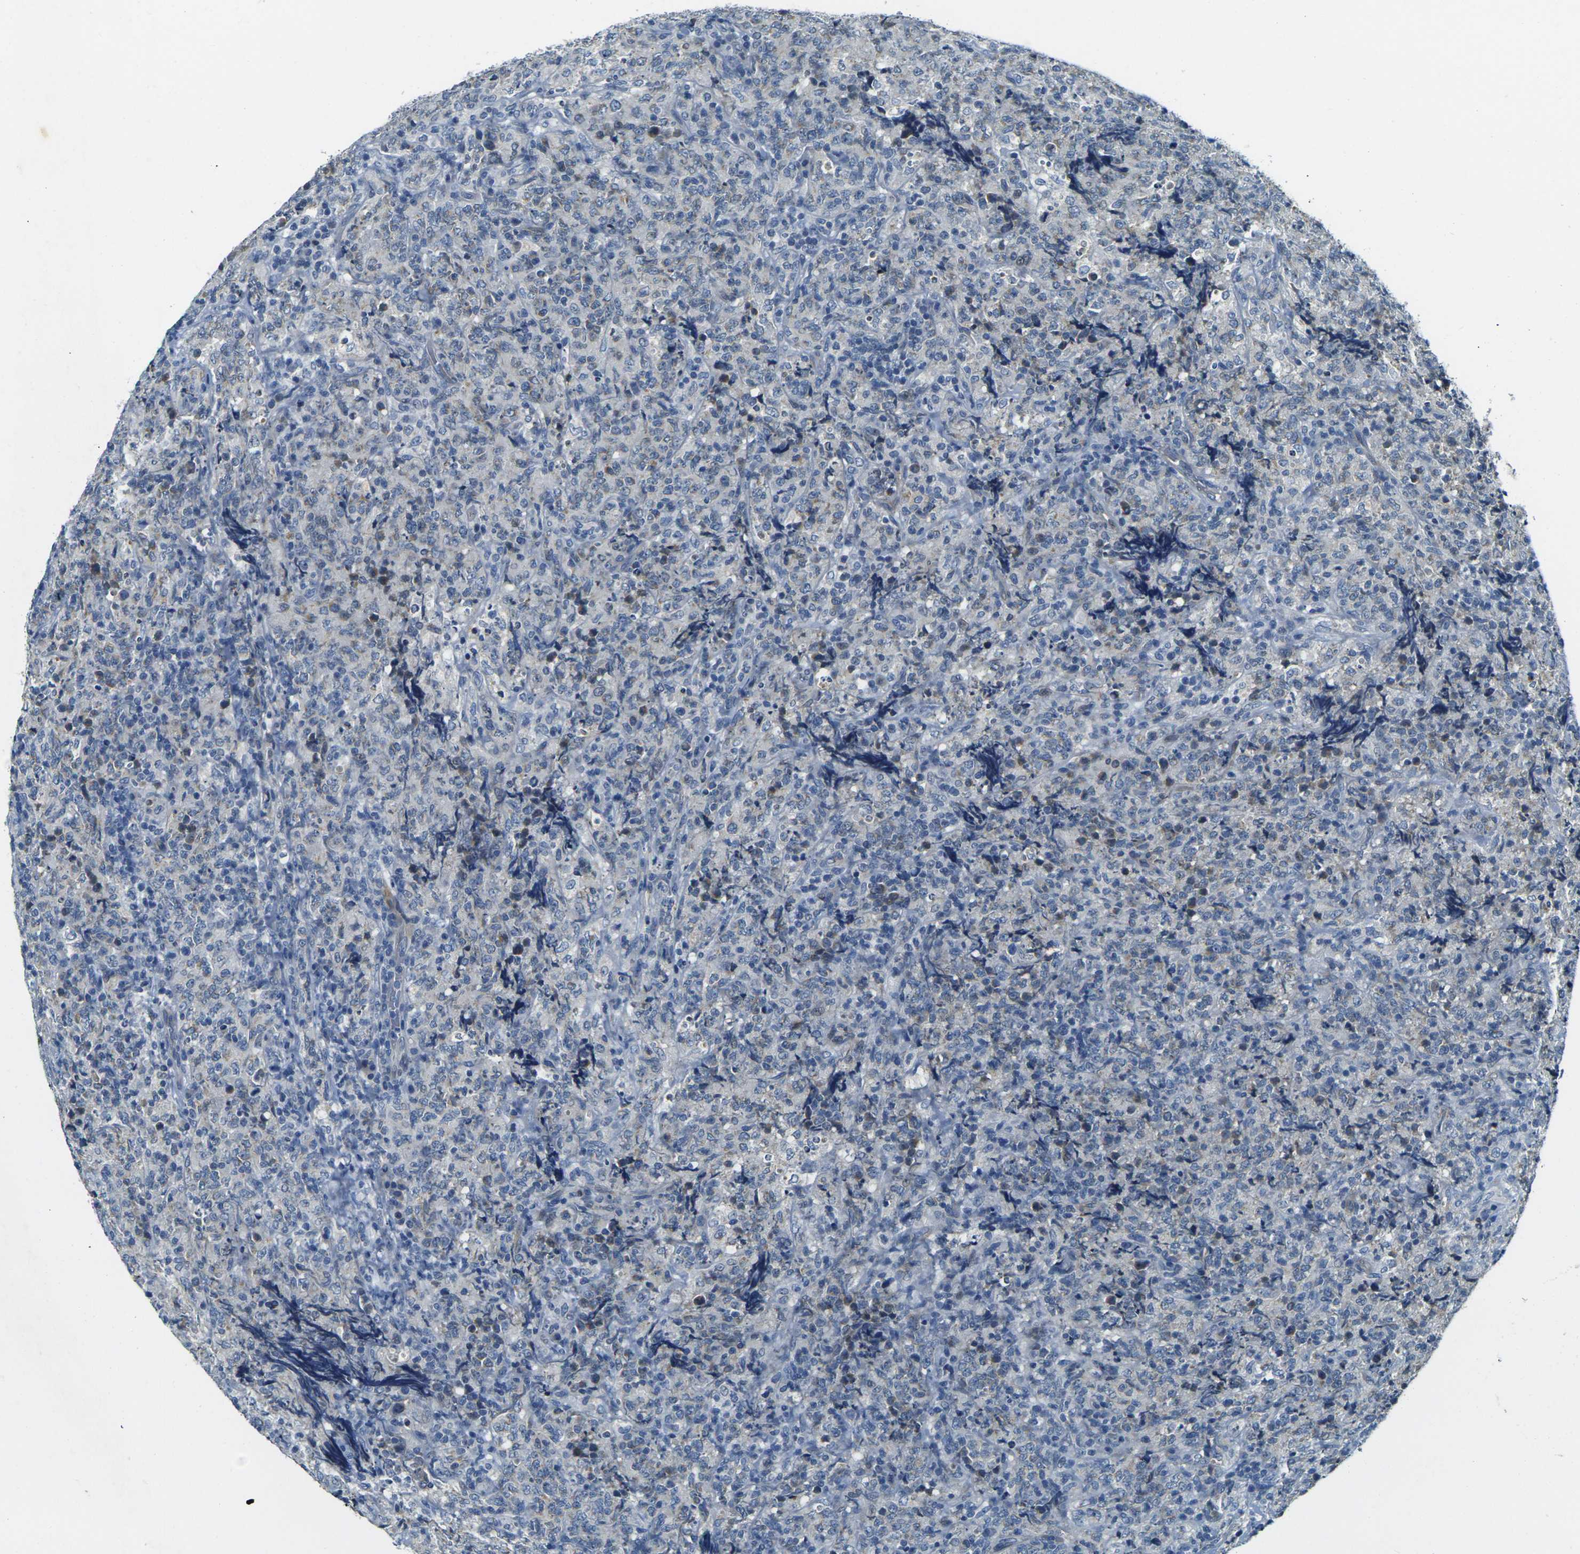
{"staining": {"intensity": "negative", "quantity": "none", "location": "none"}, "tissue": "lymphoma", "cell_type": "Tumor cells", "image_type": "cancer", "snomed": [{"axis": "morphology", "description": "Malignant lymphoma, non-Hodgkin's type, High grade"}, {"axis": "topography", "description": "Tonsil"}], "caption": "High power microscopy image of an immunohistochemistry (IHC) micrograph of lymphoma, revealing no significant positivity in tumor cells.", "gene": "SHISAL2B", "patient": {"sex": "female", "age": 36}}